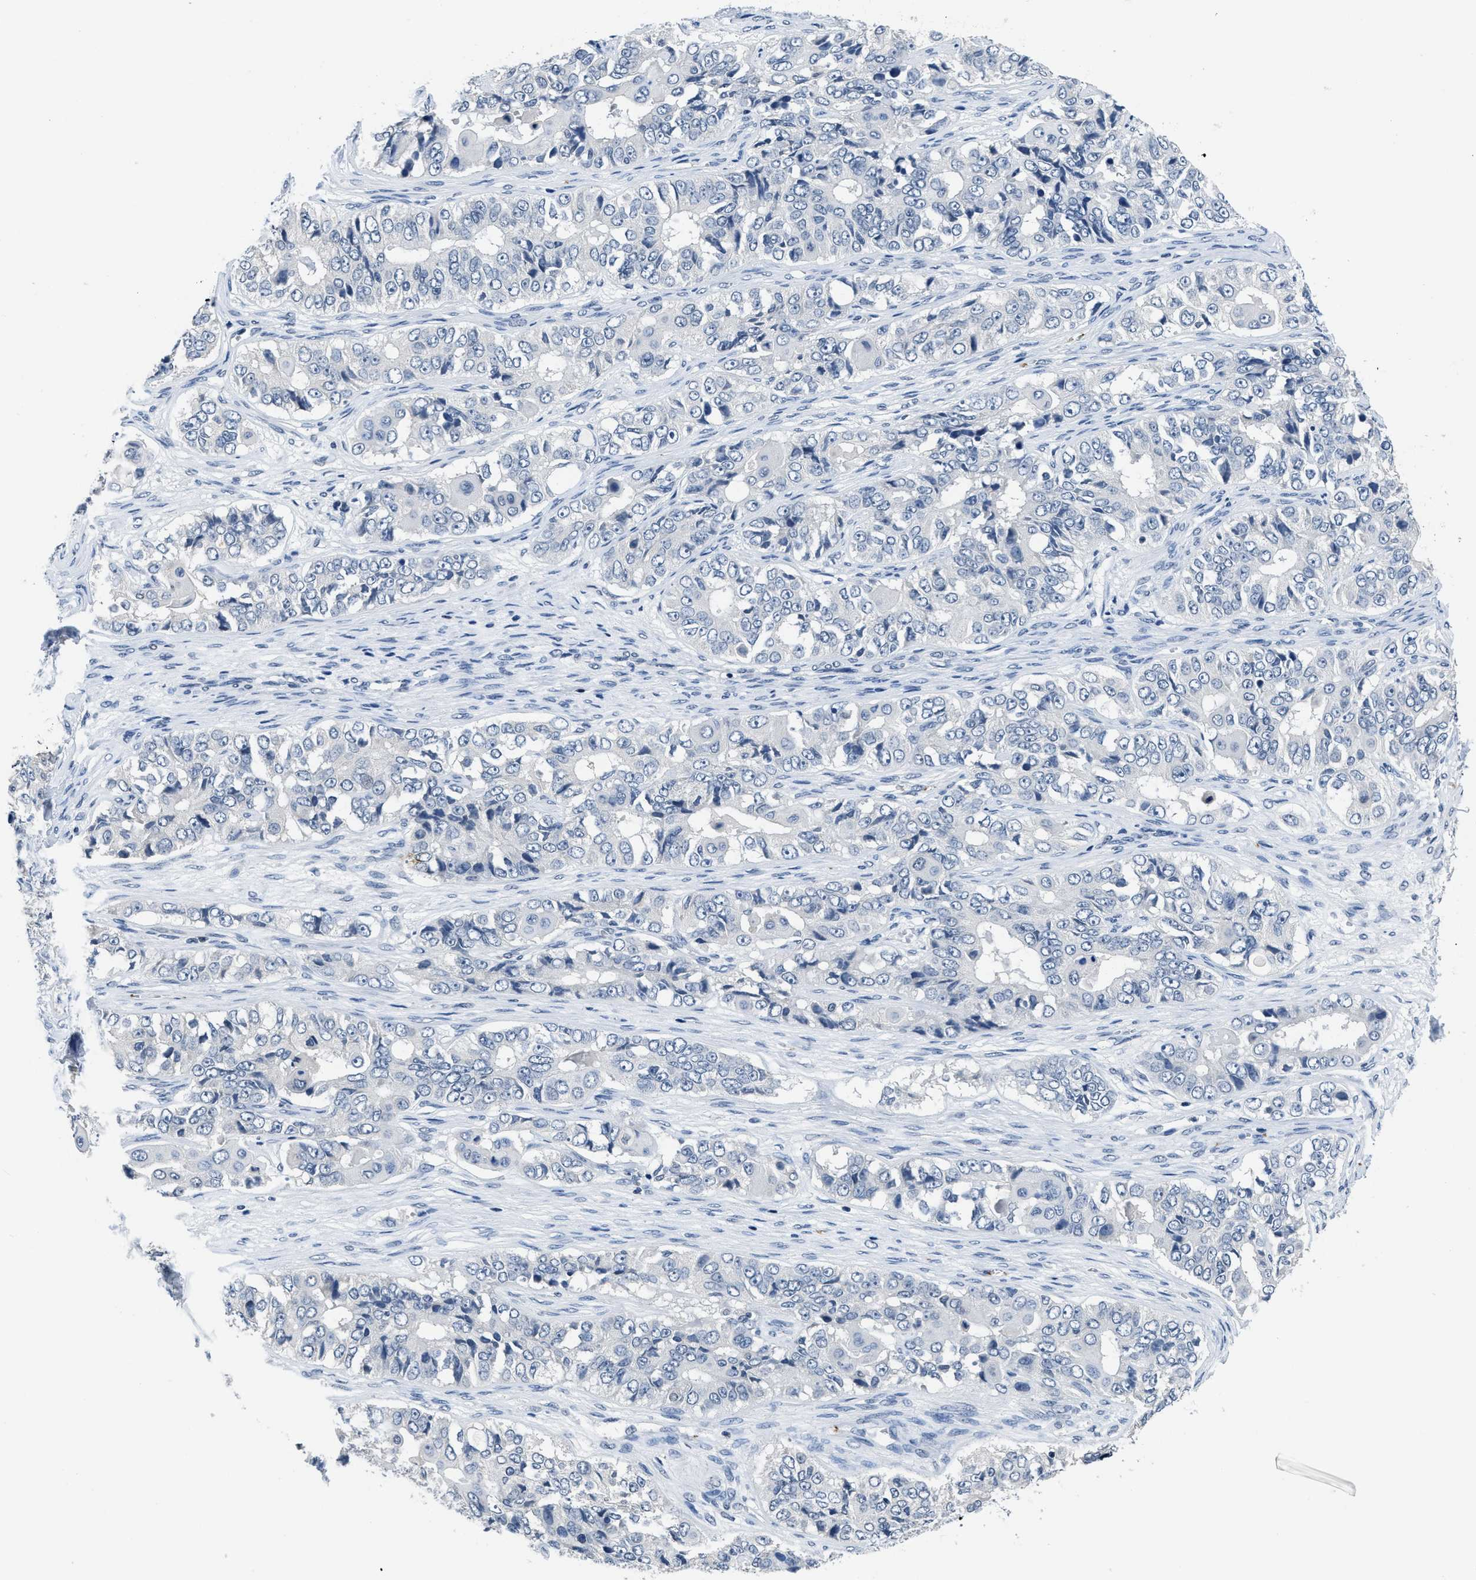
{"staining": {"intensity": "negative", "quantity": "none", "location": "none"}, "tissue": "ovarian cancer", "cell_type": "Tumor cells", "image_type": "cancer", "snomed": [{"axis": "morphology", "description": "Carcinoma, endometroid"}, {"axis": "topography", "description": "Ovary"}], "caption": "Tumor cells show no significant protein positivity in endometroid carcinoma (ovarian).", "gene": "ITGA2B", "patient": {"sex": "female", "age": 51}}